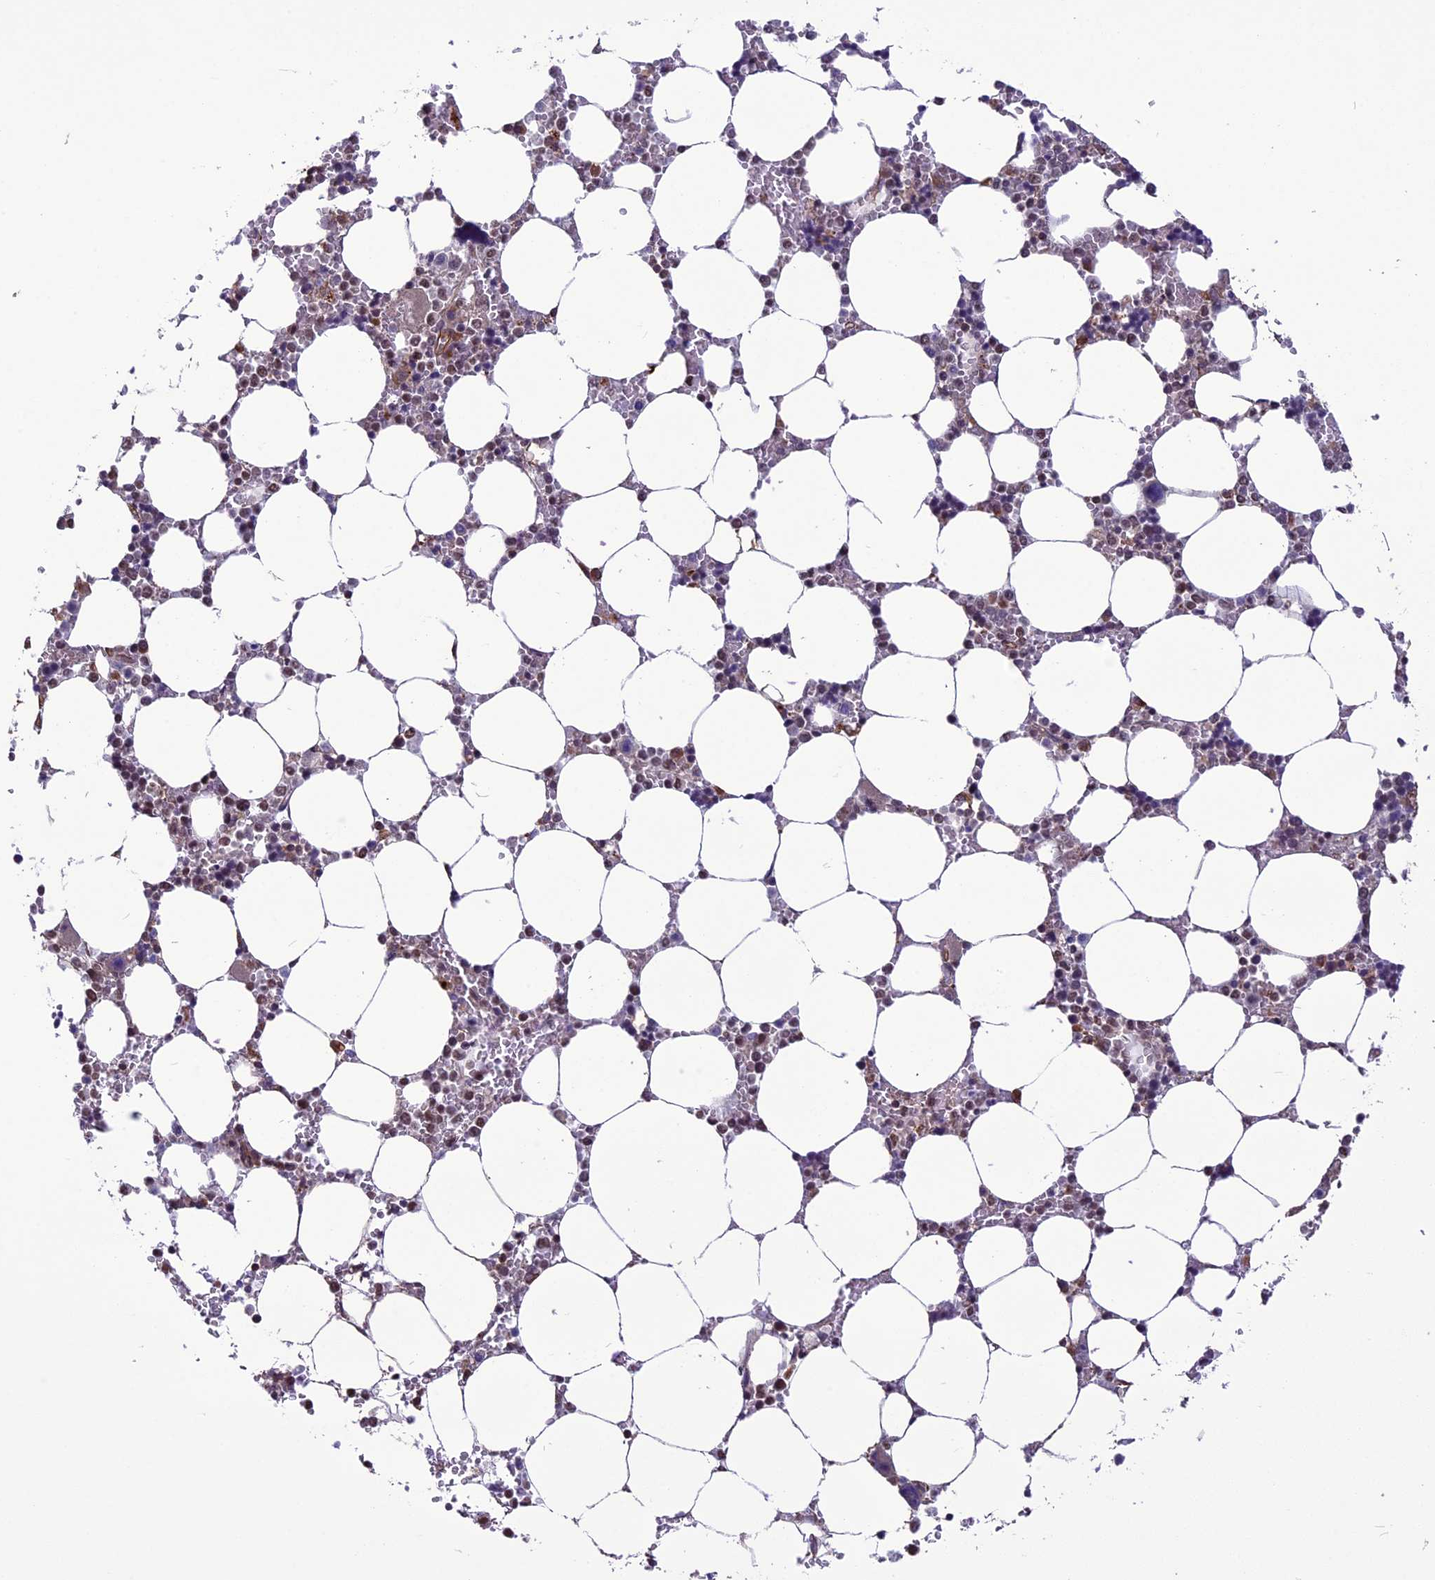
{"staining": {"intensity": "weak", "quantity": "25%-75%", "location": "cytoplasmic/membranous,nuclear"}, "tissue": "bone marrow", "cell_type": "Hematopoietic cells", "image_type": "normal", "snomed": [{"axis": "morphology", "description": "Normal tissue, NOS"}, {"axis": "topography", "description": "Bone marrow"}], "caption": "Protein staining demonstrates weak cytoplasmic/membranous,nuclear staining in approximately 25%-75% of hematopoietic cells in unremarkable bone marrow. (Stains: DAB in brown, nuclei in blue, Microscopy: brightfield microscopy at high magnification).", "gene": "C3orf70", "patient": {"sex": "male", "age": 64}}